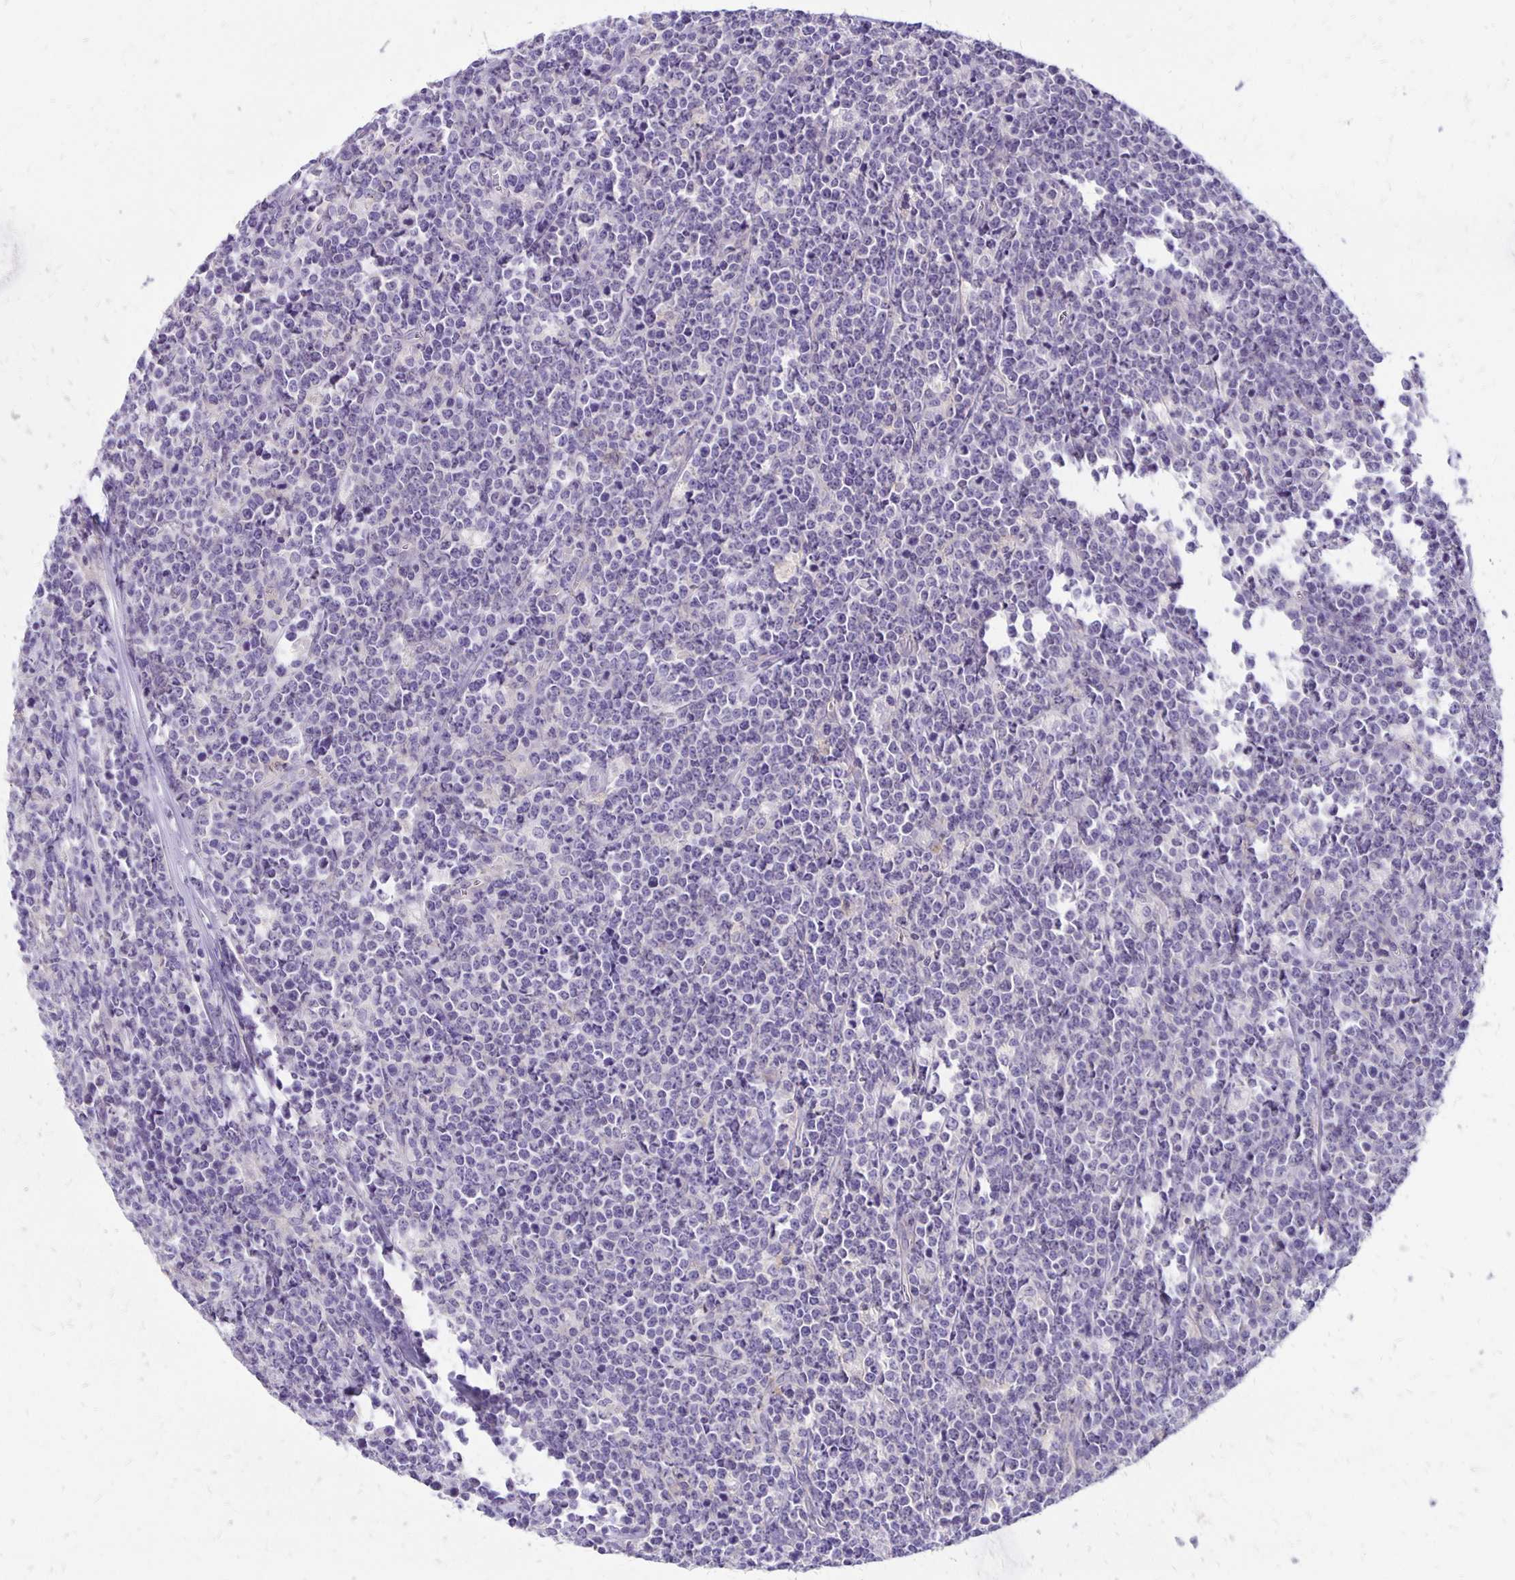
{"staining": {"intensity": "negative", "quantity": "none", "location": "none"}, "tissue": "lymphoma", "cell_type": "Tumor cells", "image_type": "cancer", "snomed": [{"axis": "morphology", "description": "Malignant lymphoma, non-Hodgkin's type, High grade"}, {"axis": "topography", "description": "Small intestine"}], "caption": "High magnification brightfield microscopy of lymphoma stained with DAB (3,3'-diaminobenzidine) (brown) and counterstained with hematoxylin (blue): tumor cells show no significant expression. The staining was performed using DAB (3,3'-diaminobenzidine) to visualize the protein expression in brown, while the nuclei were stained in blue with hematoxylin (Magnification: 20x).", "gene": "ANKRD45", "patient": {"sex": "female", "age": 56}}